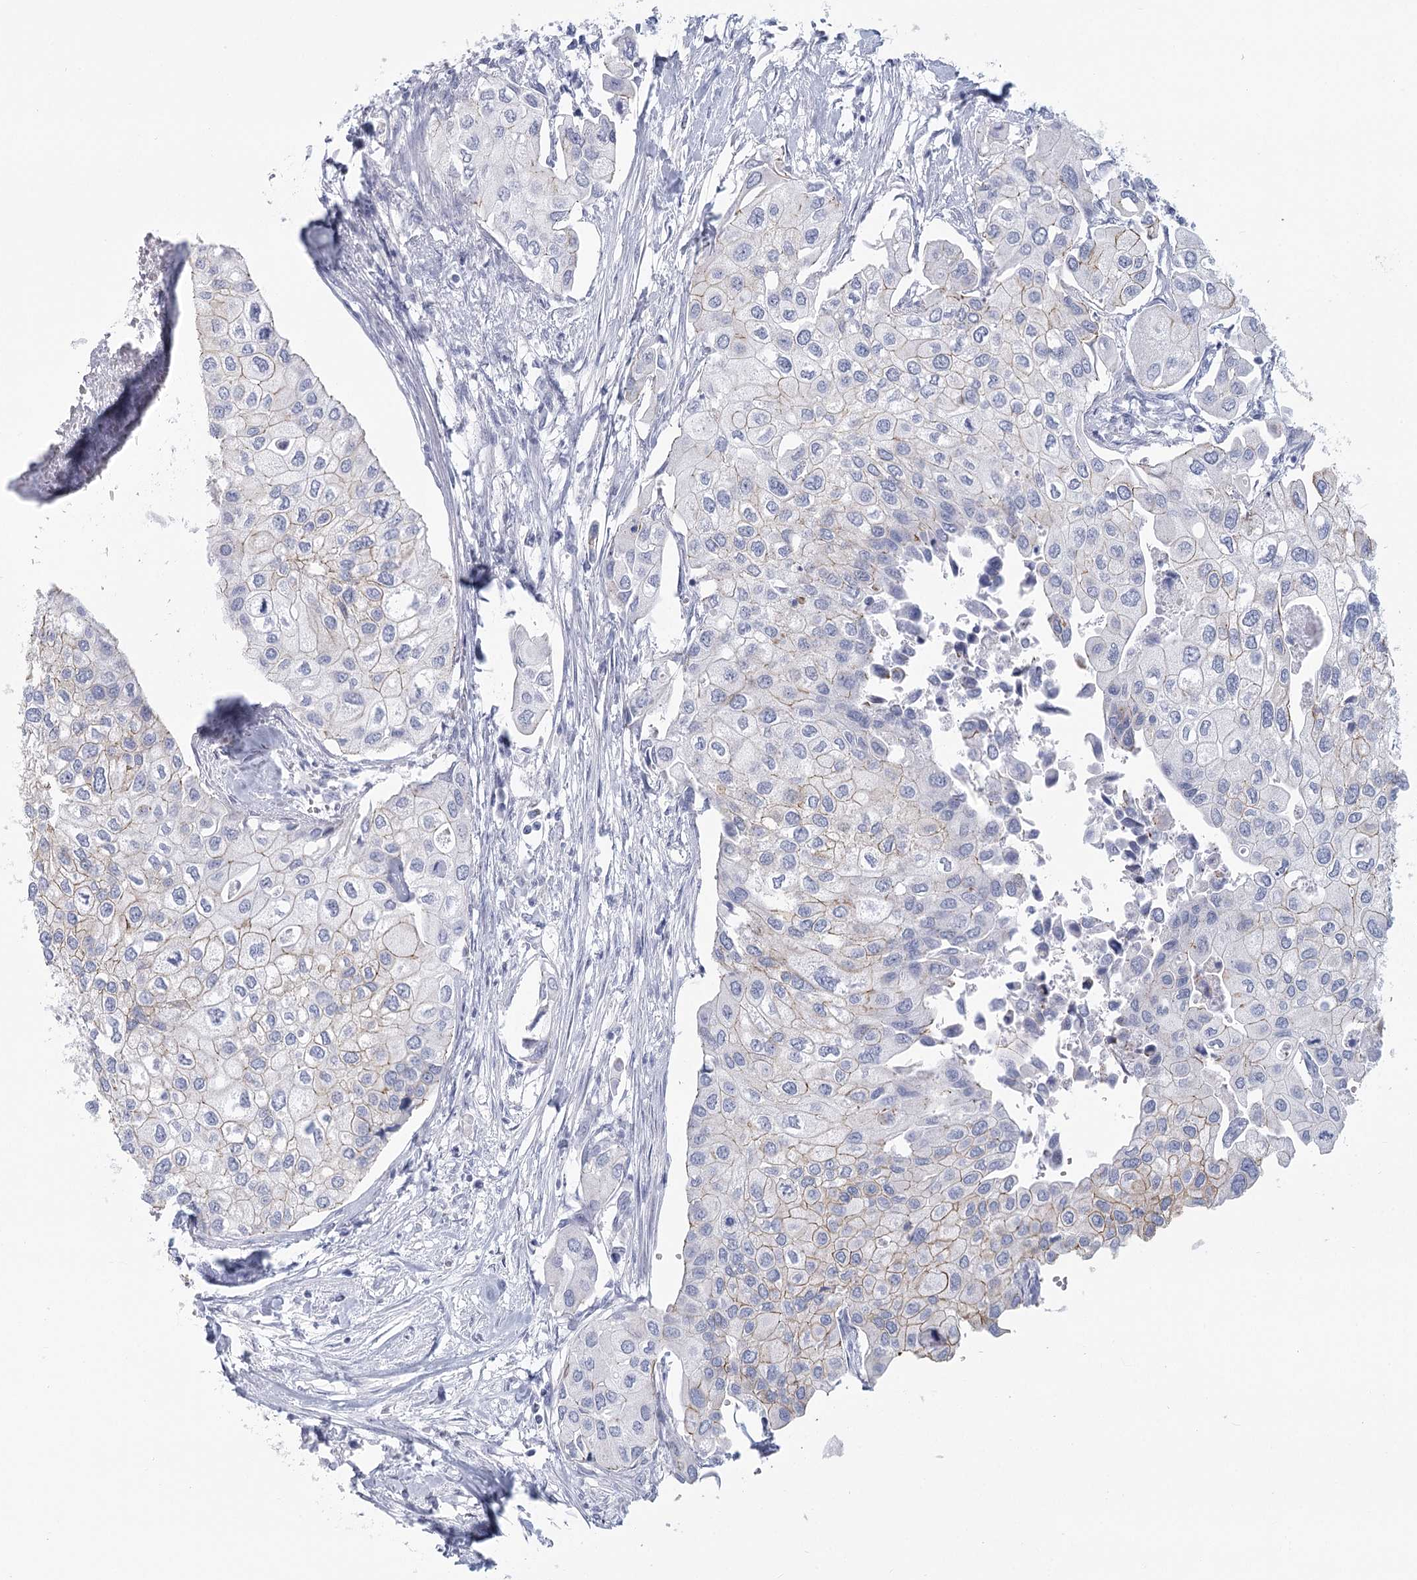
{"staining": {"intensity": "weak", "quantity": "<25%", "location": "cytoplasmic/membranous"}, "tissue": "urothelial cancer", "cell_type": "Tumor cells", "image_type": "cancer", "snomed": [{"axis": "morphology", "description": "Urothelial carcinoma, High grade"}, {"axis": "topography", "description": "Urinary bladder"}], "caption": "This is an IHC histopathology image of human urothelial carcinoma (high-grade). There is no positivity in tumor cells.", "gene": "WNT8B", "patient": {"sex": "male", "age": 64}}